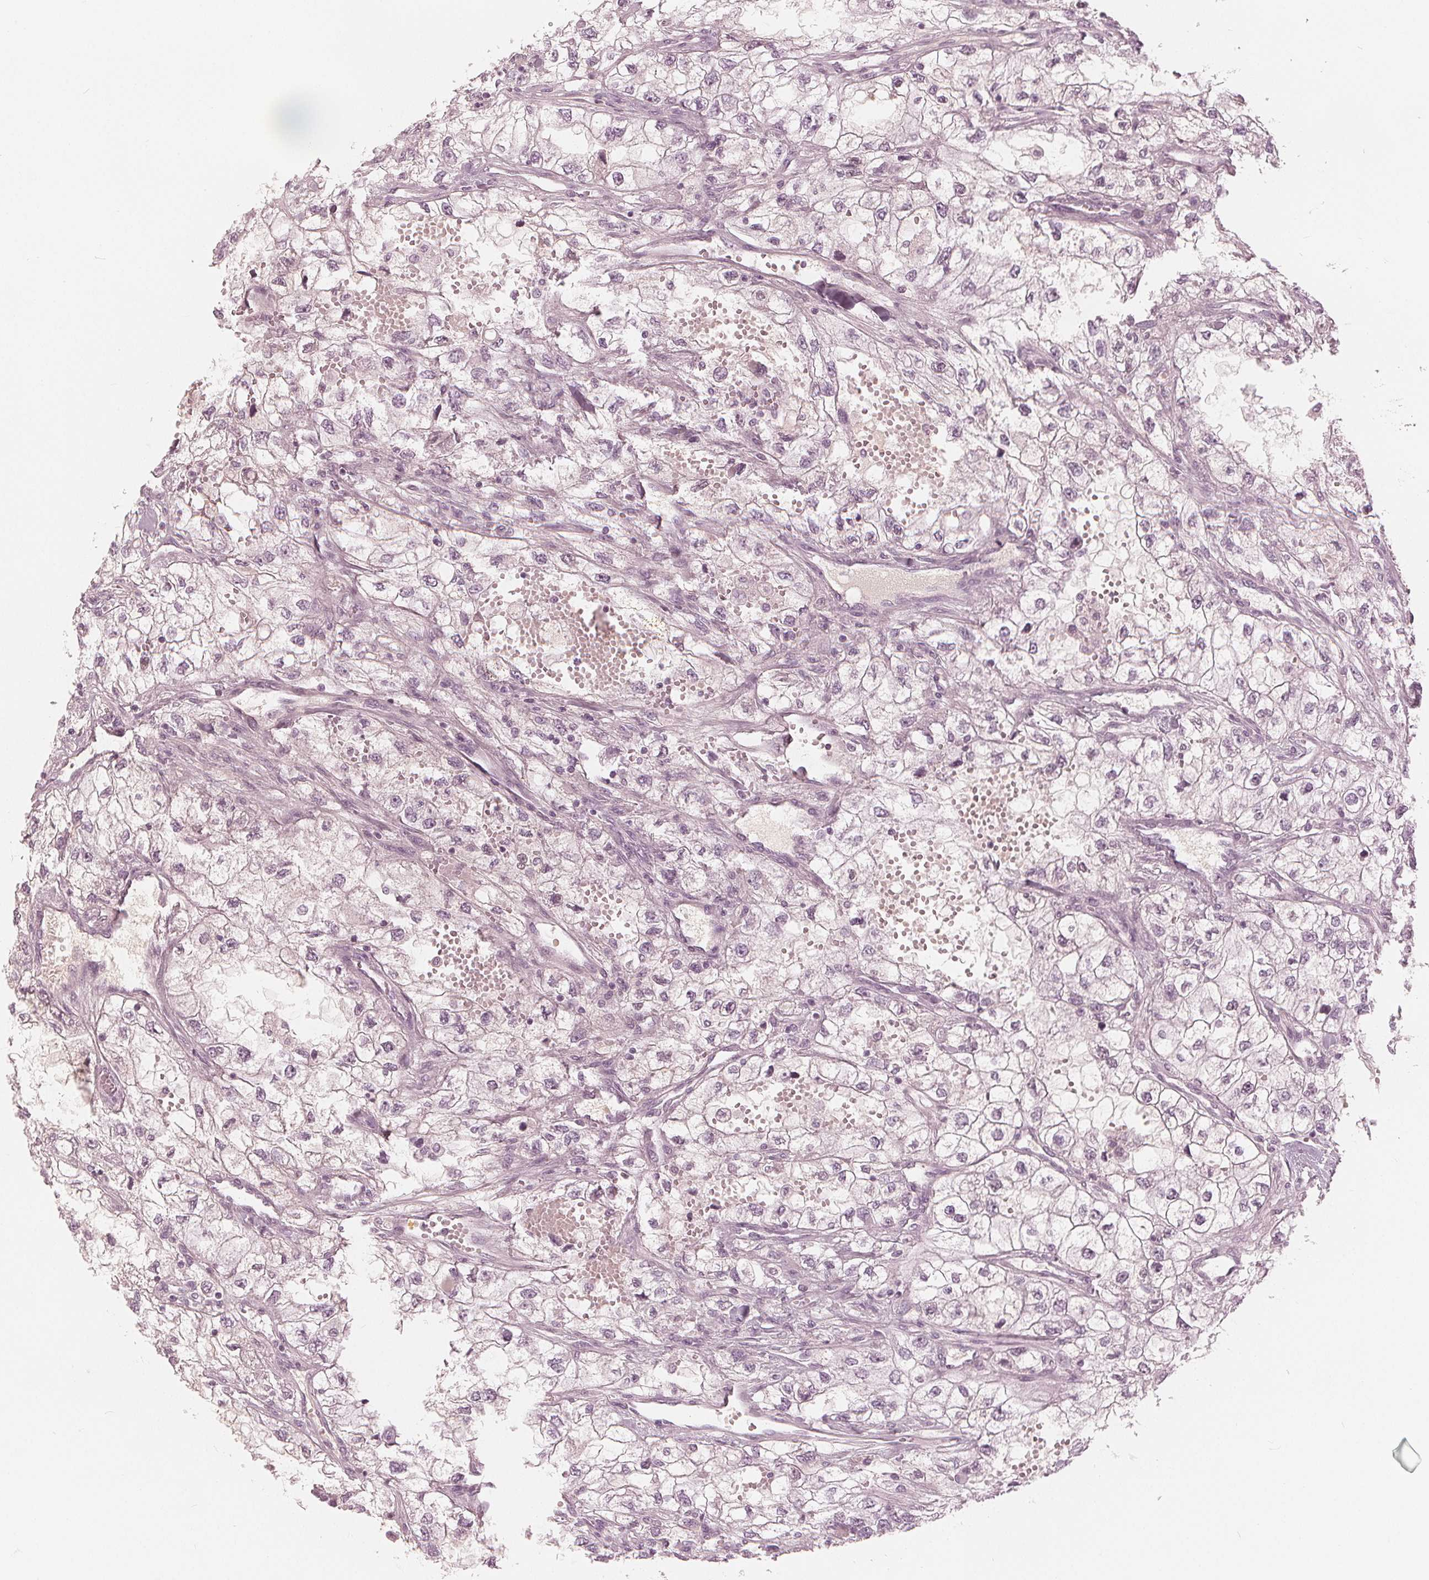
{"staining": {"intensity": "negative", "quantity": "none", "location": "none"}, "tissue": "renal cancer", "cell_type": "Tumor cells", "image_type": "cancer", "snomed": [{"axis": "morphology", "description": "Adenocarcinoma, NOS"}, {"axis": "topography", "description": "Kidney"}], "caption": "Tumor cells are negative for protein expression in human adenocarcinoma (renal).", "gene": "PAEP", "patient": {"sex": "male", "age": 59}}